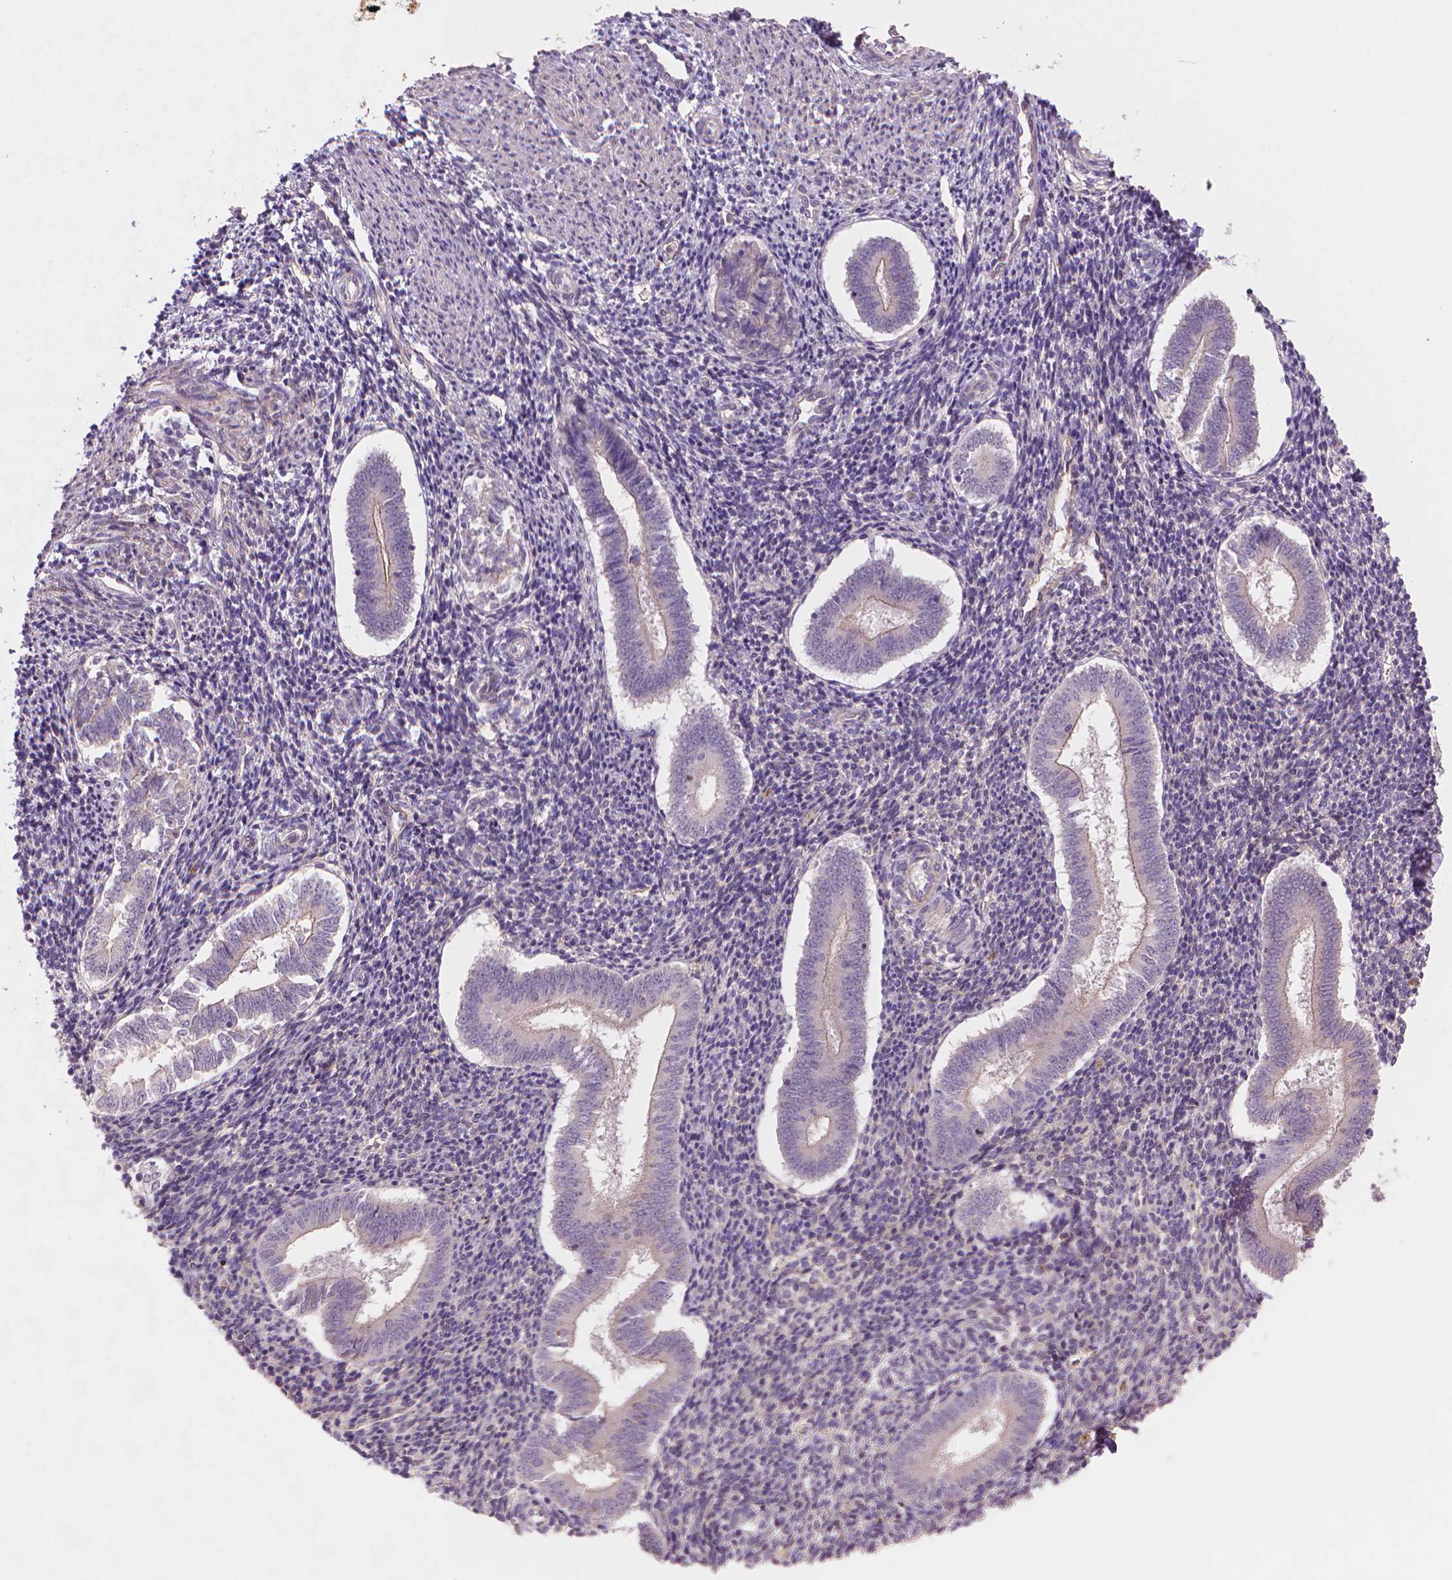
{"staining": {"intensity": "negative", "quantity": "none", "location": "none"}, "tissue": "endometrium", "cell_type": "Cells in endometrial stroma", "image_type": "normal", "snomed": [{"axis": "morphology", "description": "Normal tissue, NOS"}, {"axis": "topography", "description": "Endometrium"}], "caption": "Image shows no significant protein positivity in cells in endometrial stroma of benign endometrium.", "gene": "AMMECR1L", "patient": {"sex": "female", "age": 25}}